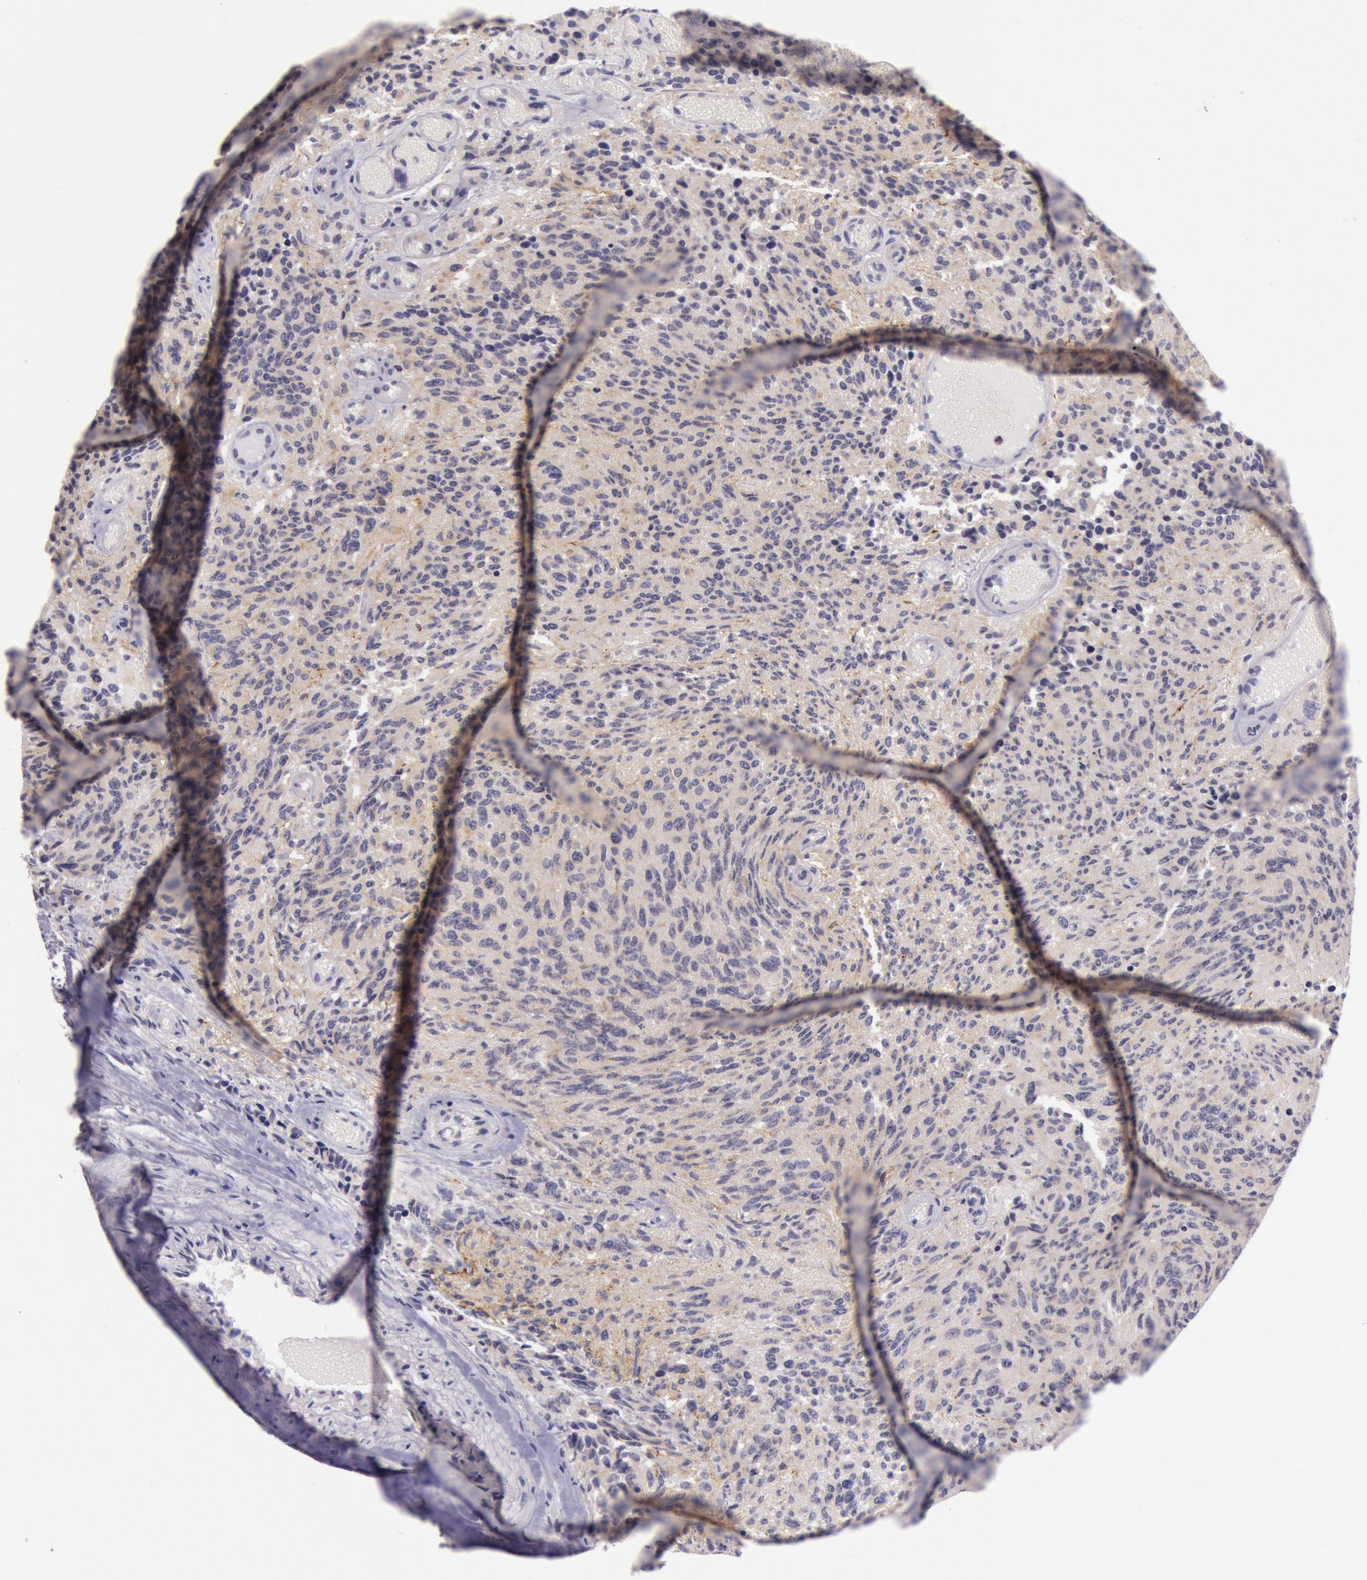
{"staining": {"intensity": "moderate", "quantity": ">75%", "location": "cytoplasmic/membranous,nuclear"}, "tissue": "glioma", "cell_type": "Tumor cells", "image_type": "cancer", "snomed": [{"axis": "morphology", "description": "Glioma, malignant, High grade"}, {"axis": "topography", "description": "Brain"}], "caption": "This histopathology image shows IHC staining of human malignant glioma (high-grade), with medium moderate cytoplasmic/membranous and nuclear expression in approximately >75% of tumor cells.", "gene": "CDK16", "patient": {"sex": "male", "age": 36}}